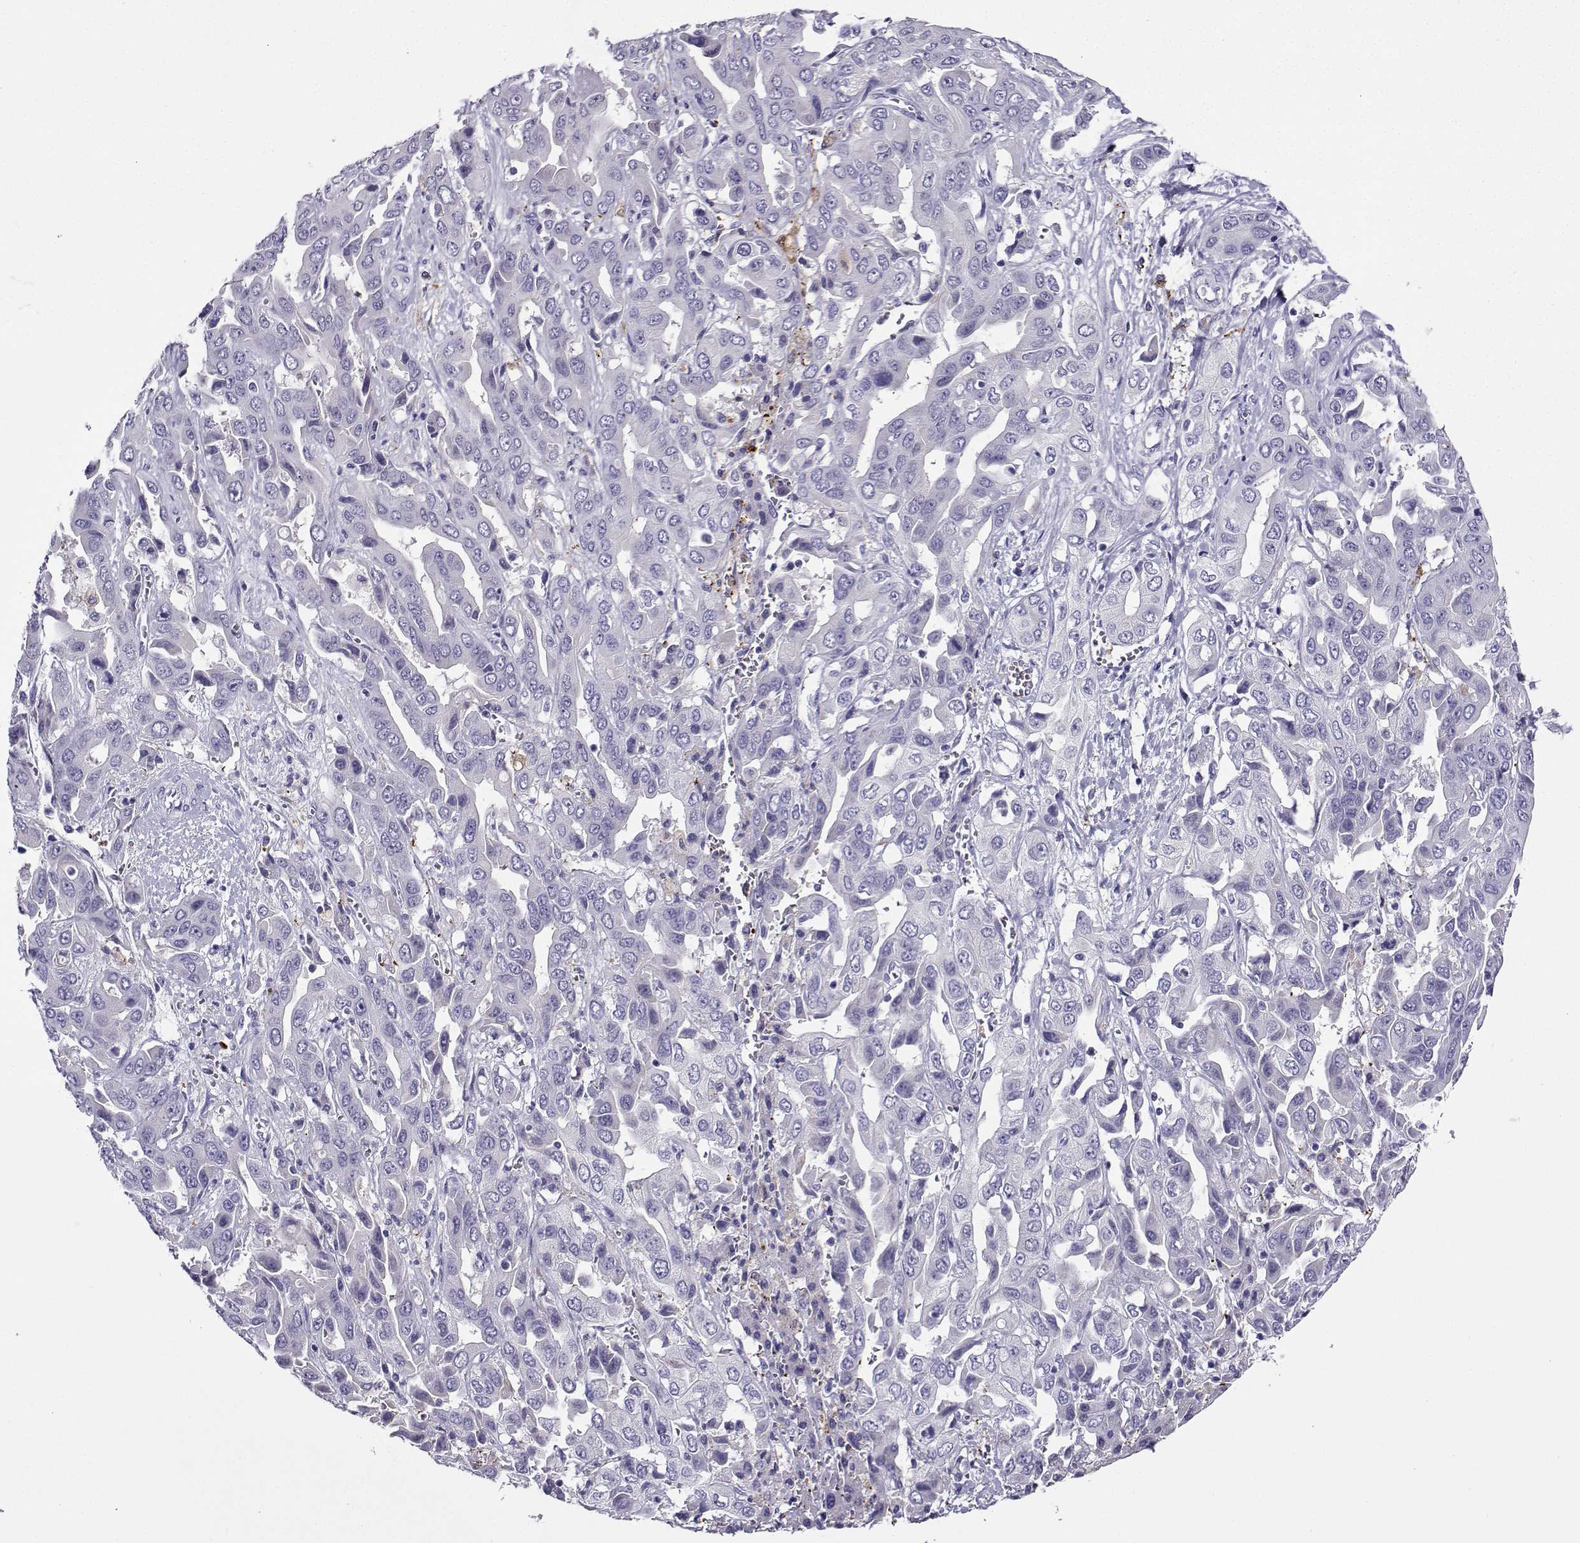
{"staining": {"intensity": "negative", "quantity": "none", "location": "none"}, "tissue": "liver cancer", "cell_type": "Tumor cells", "image_type": "cancer", "snomed": [{"axis": "morphology", "description": "Cholangiocarcinoma"}, {"axis": "topography", "description": "Liver"}], "caption": "A histopathology image of human liver cancer is negative for staining in tumor cells.", "gene": "LINGO1", "patient": {"sex": "female", "age": 52}}